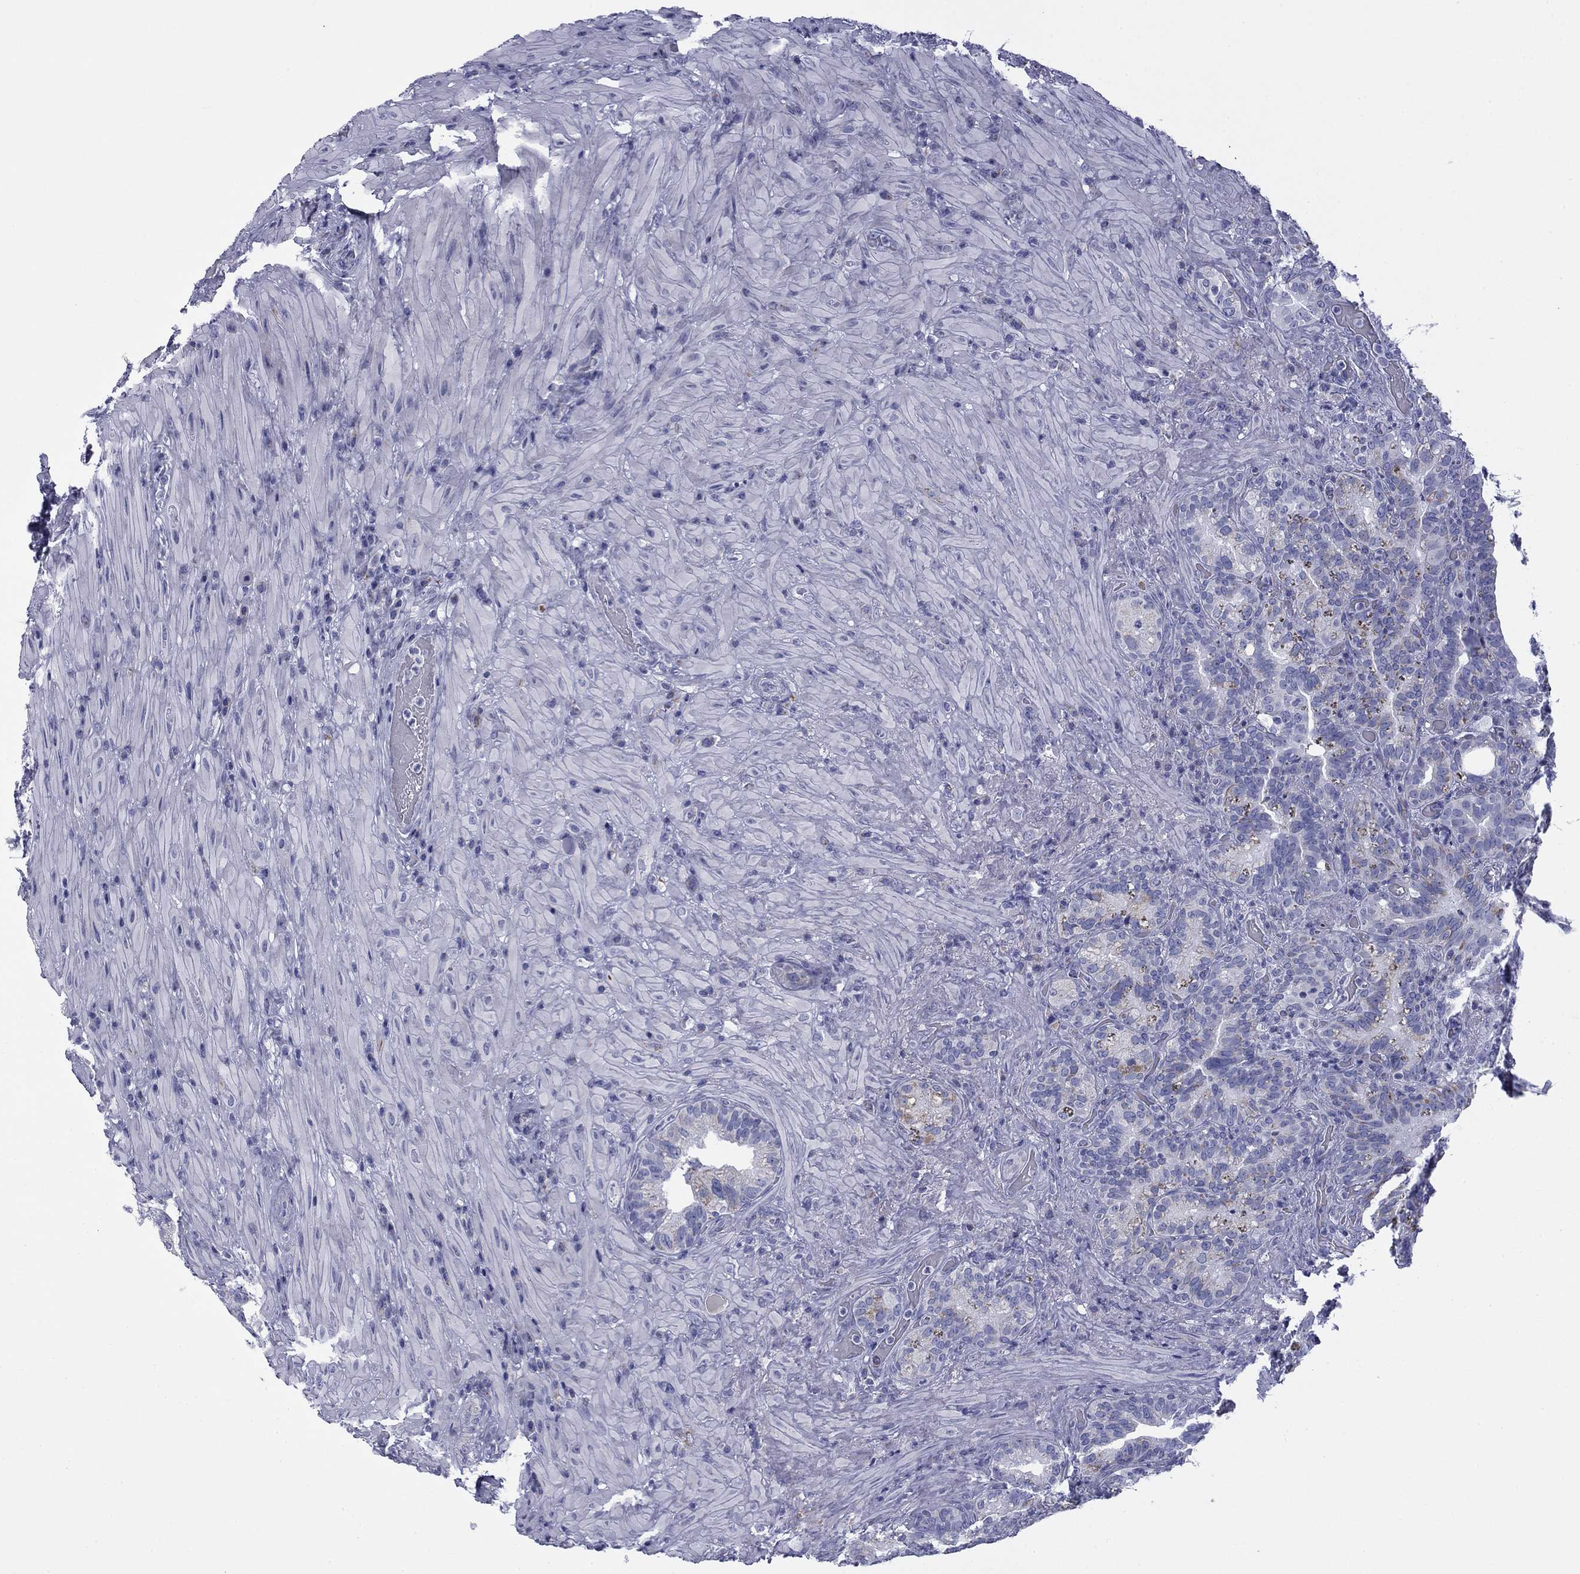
{"staining": {"intensity": "negative", "quantity": "none", "location": "none"}, "tissue": "seminal vesicle", "cell_type": "Glandular cells", "image_type": "normal", "snomed": [{"axis": "morphology", "description": "Normal tissue, NOS"}, {"axis": "topography", "description": "Seminal veicle"}], "caption": "IHC micrograph of normal seminal vesicle: human seminal vesicle stained with DAB shows no significant protein expression in glandular cells.", "gene": "ZP2", "patient": {"sex": "male", "age": 68}}